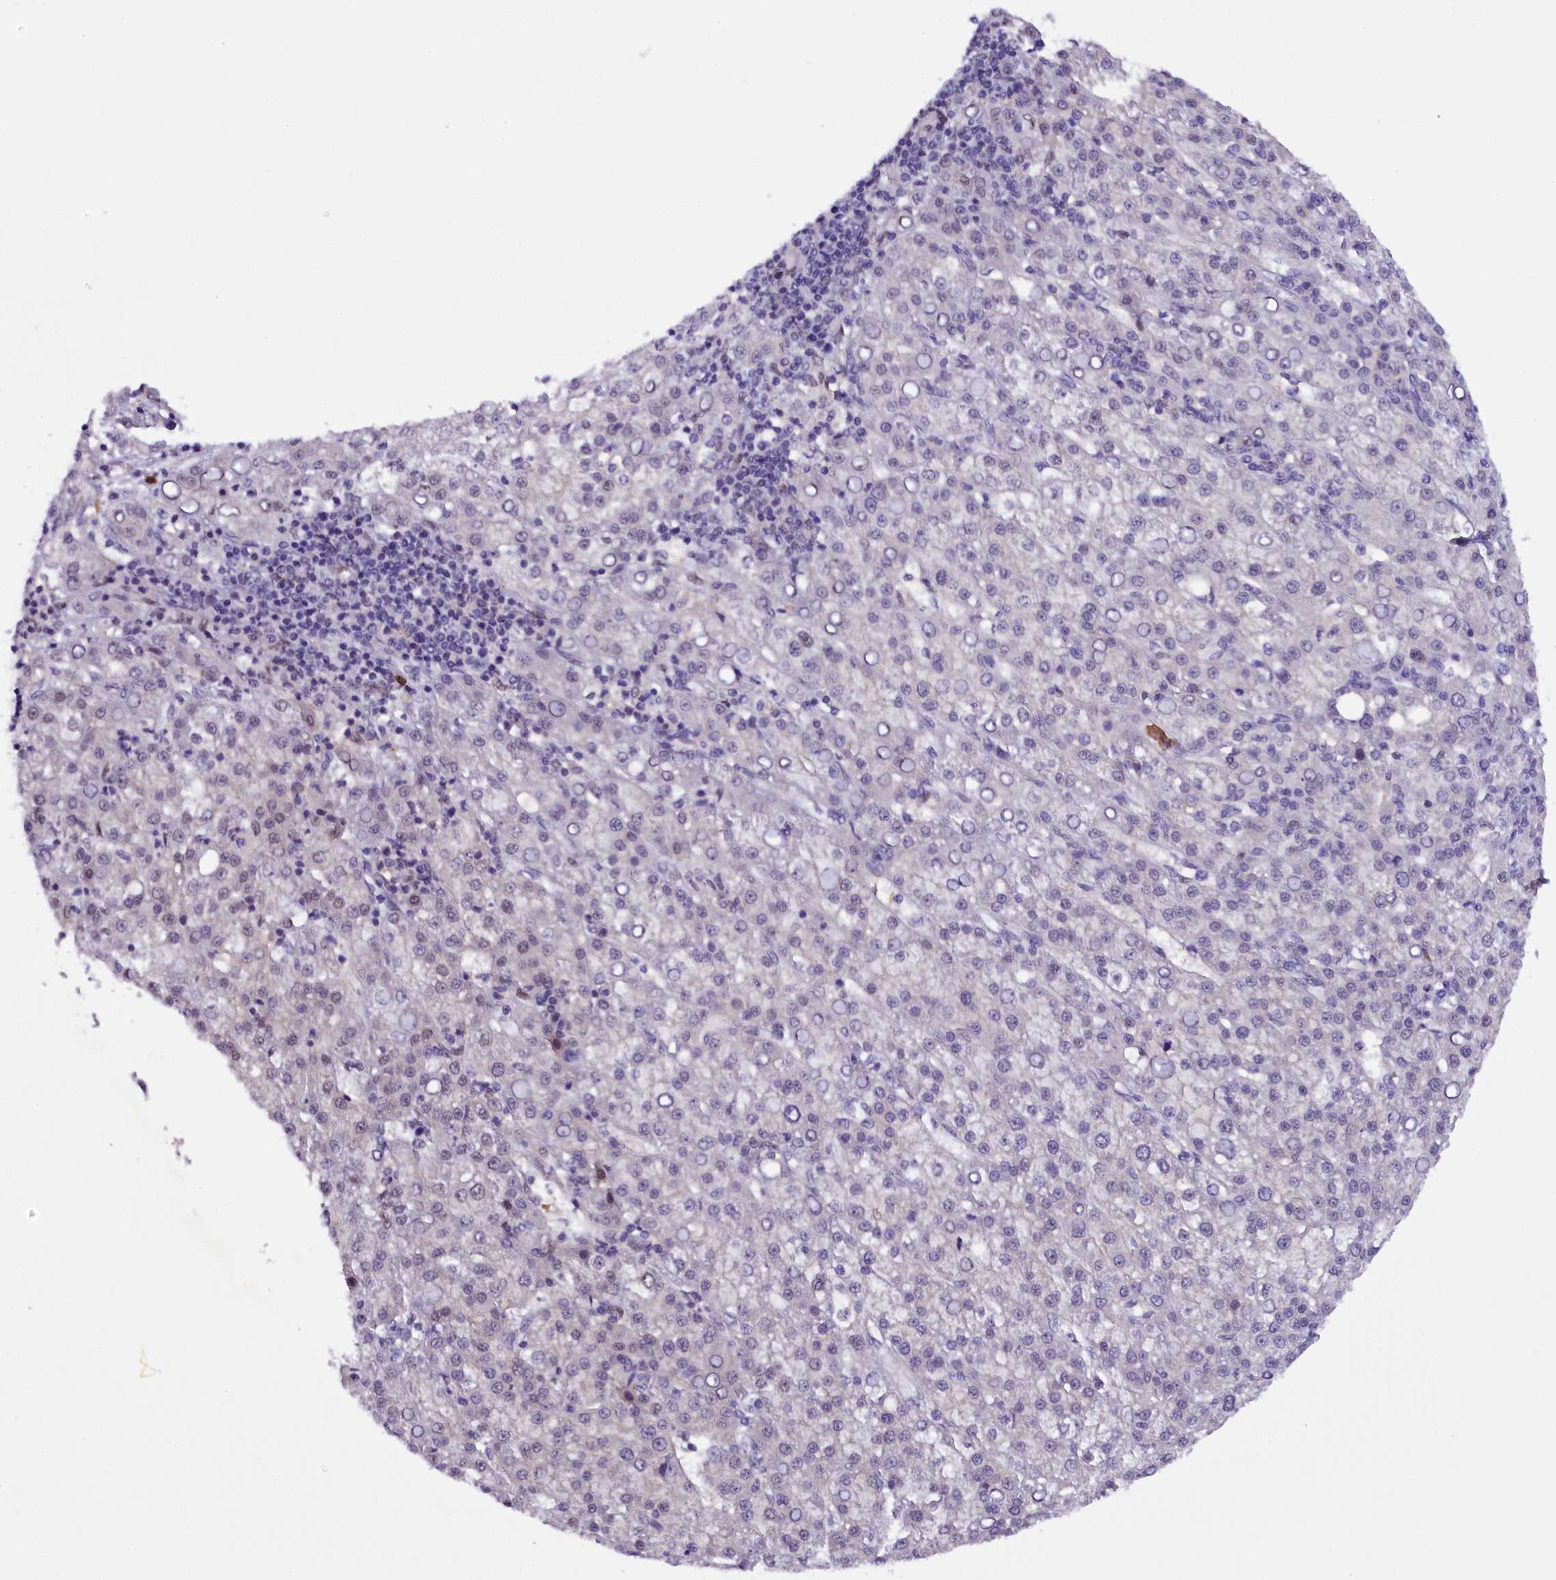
{"staining": {"intensity": "negative", "quantity": "none", "location": "none"}, "tissue": "liver cancer", "cell_type": "Tumor cells", "image_type": "cancer", "snomed": [{"axis": "morphology", "description": "Carcinoma, Hepatocellular, NOS"}, {"axis": "topography", "description": "Liver"}], "caption": "Tumor cells show no significant staining in hepatocellular carcinoma (liver). (Stains: DAB immunohistochemistry with hematoxylin counter stain, Microscopy: brightfield microscopy at high magnification).", "gene": "IQCN", "patient": {"sex": "female", "age": 58}}